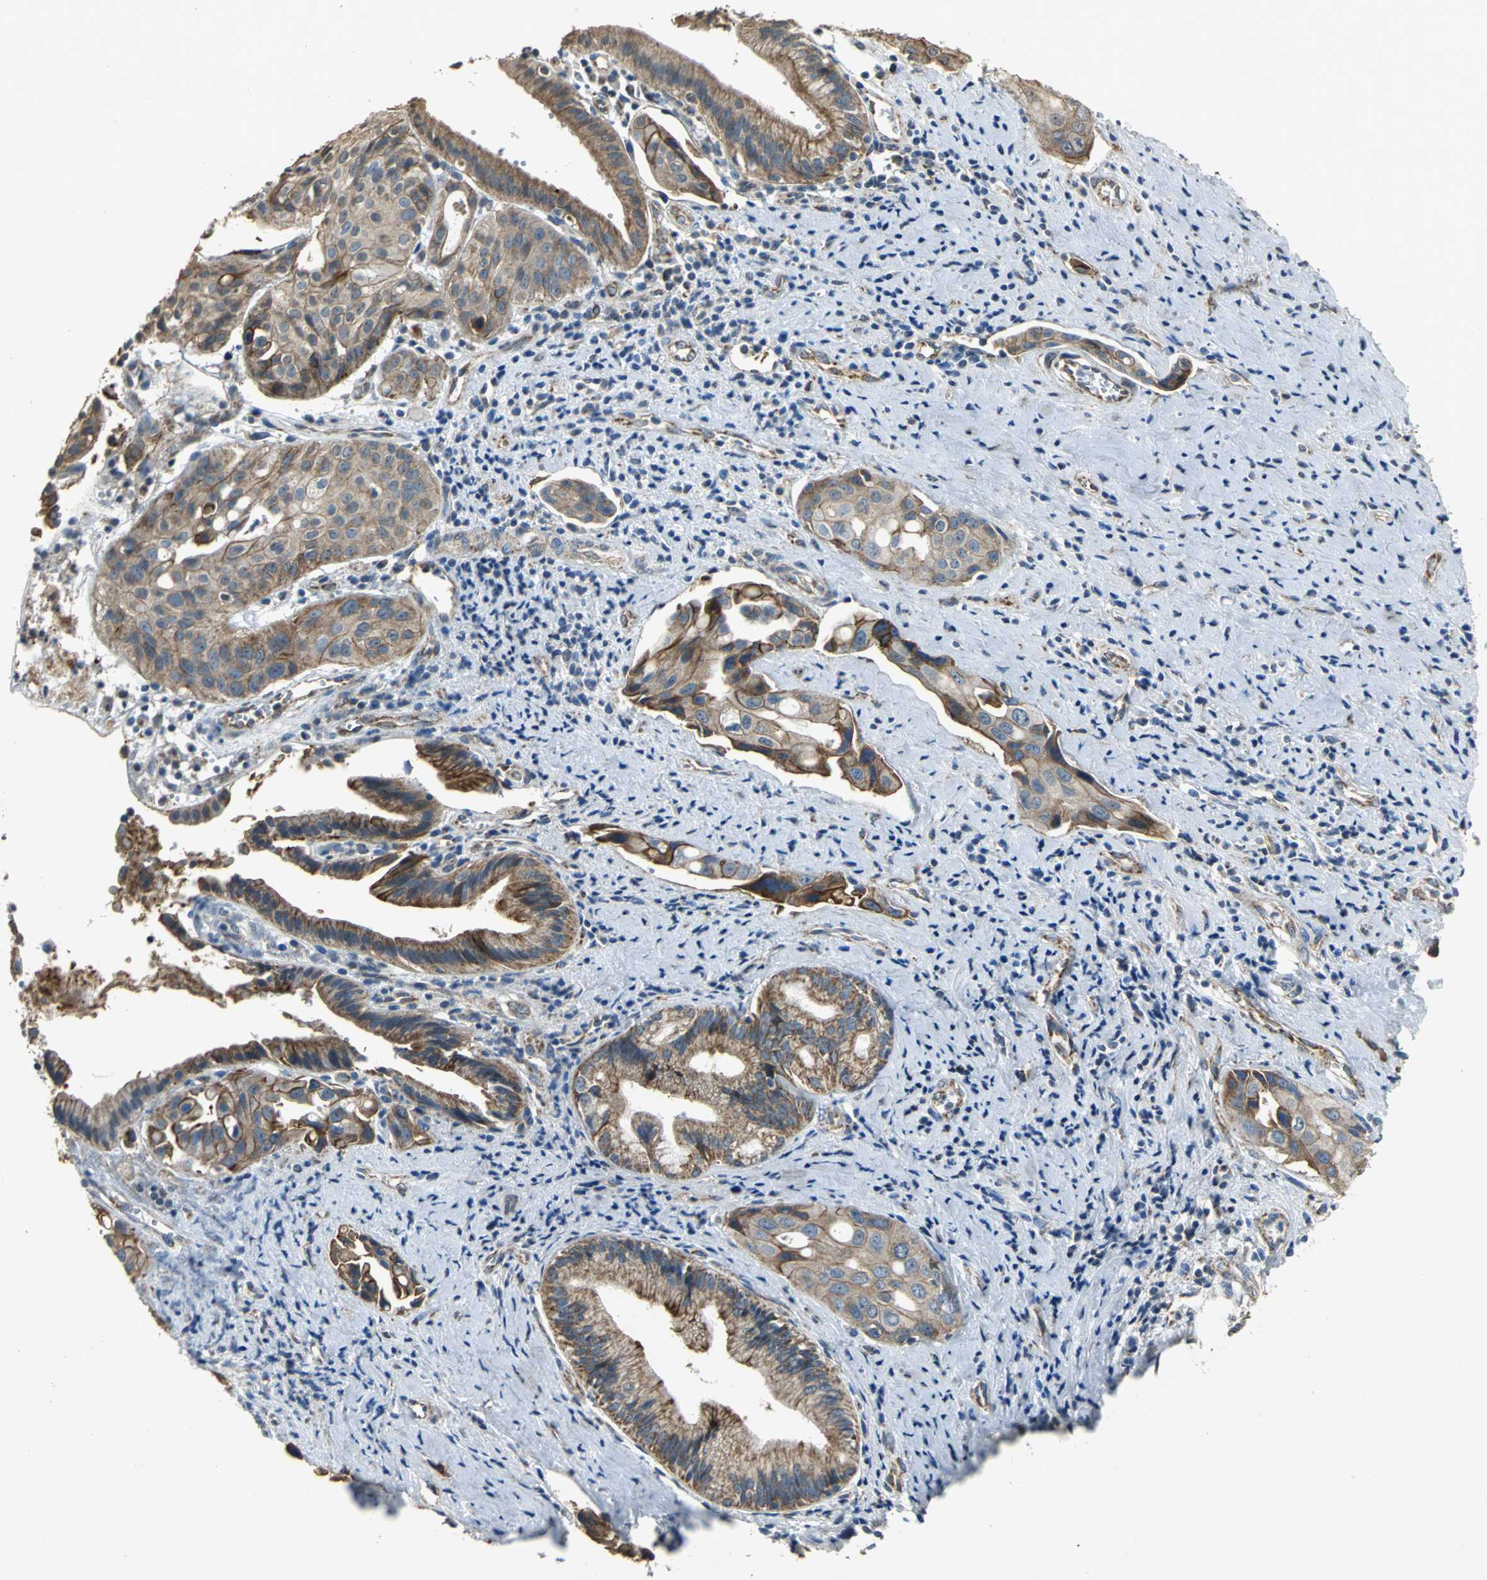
{"staining": {"intensity": "strong", "quantity": ">75%", "location": "cytoplasmic/membranous"}, "tissue": "pancreatic cancer", "cell_type": "Tumor cells", "image_type": "cancer", "snomed": [{"axis": "morphology", "description": "Adenocarcinoma, NOS"}, {"axis": "topography", "description": "Pancreas"}], "caption": "Adenocarcinoma (pancreatic) tissue shows strong cytoplasmic/membranous staining in approximately >75% of tumor cells, visualized by immunohistochemistry. The staining is performed using DAB brown chromogen to label protein expression. The nuclei are counter-stained blue using hematoxylin.", "gene": "NDUFB5", "patient": {"sex": "female", "age": 60}}